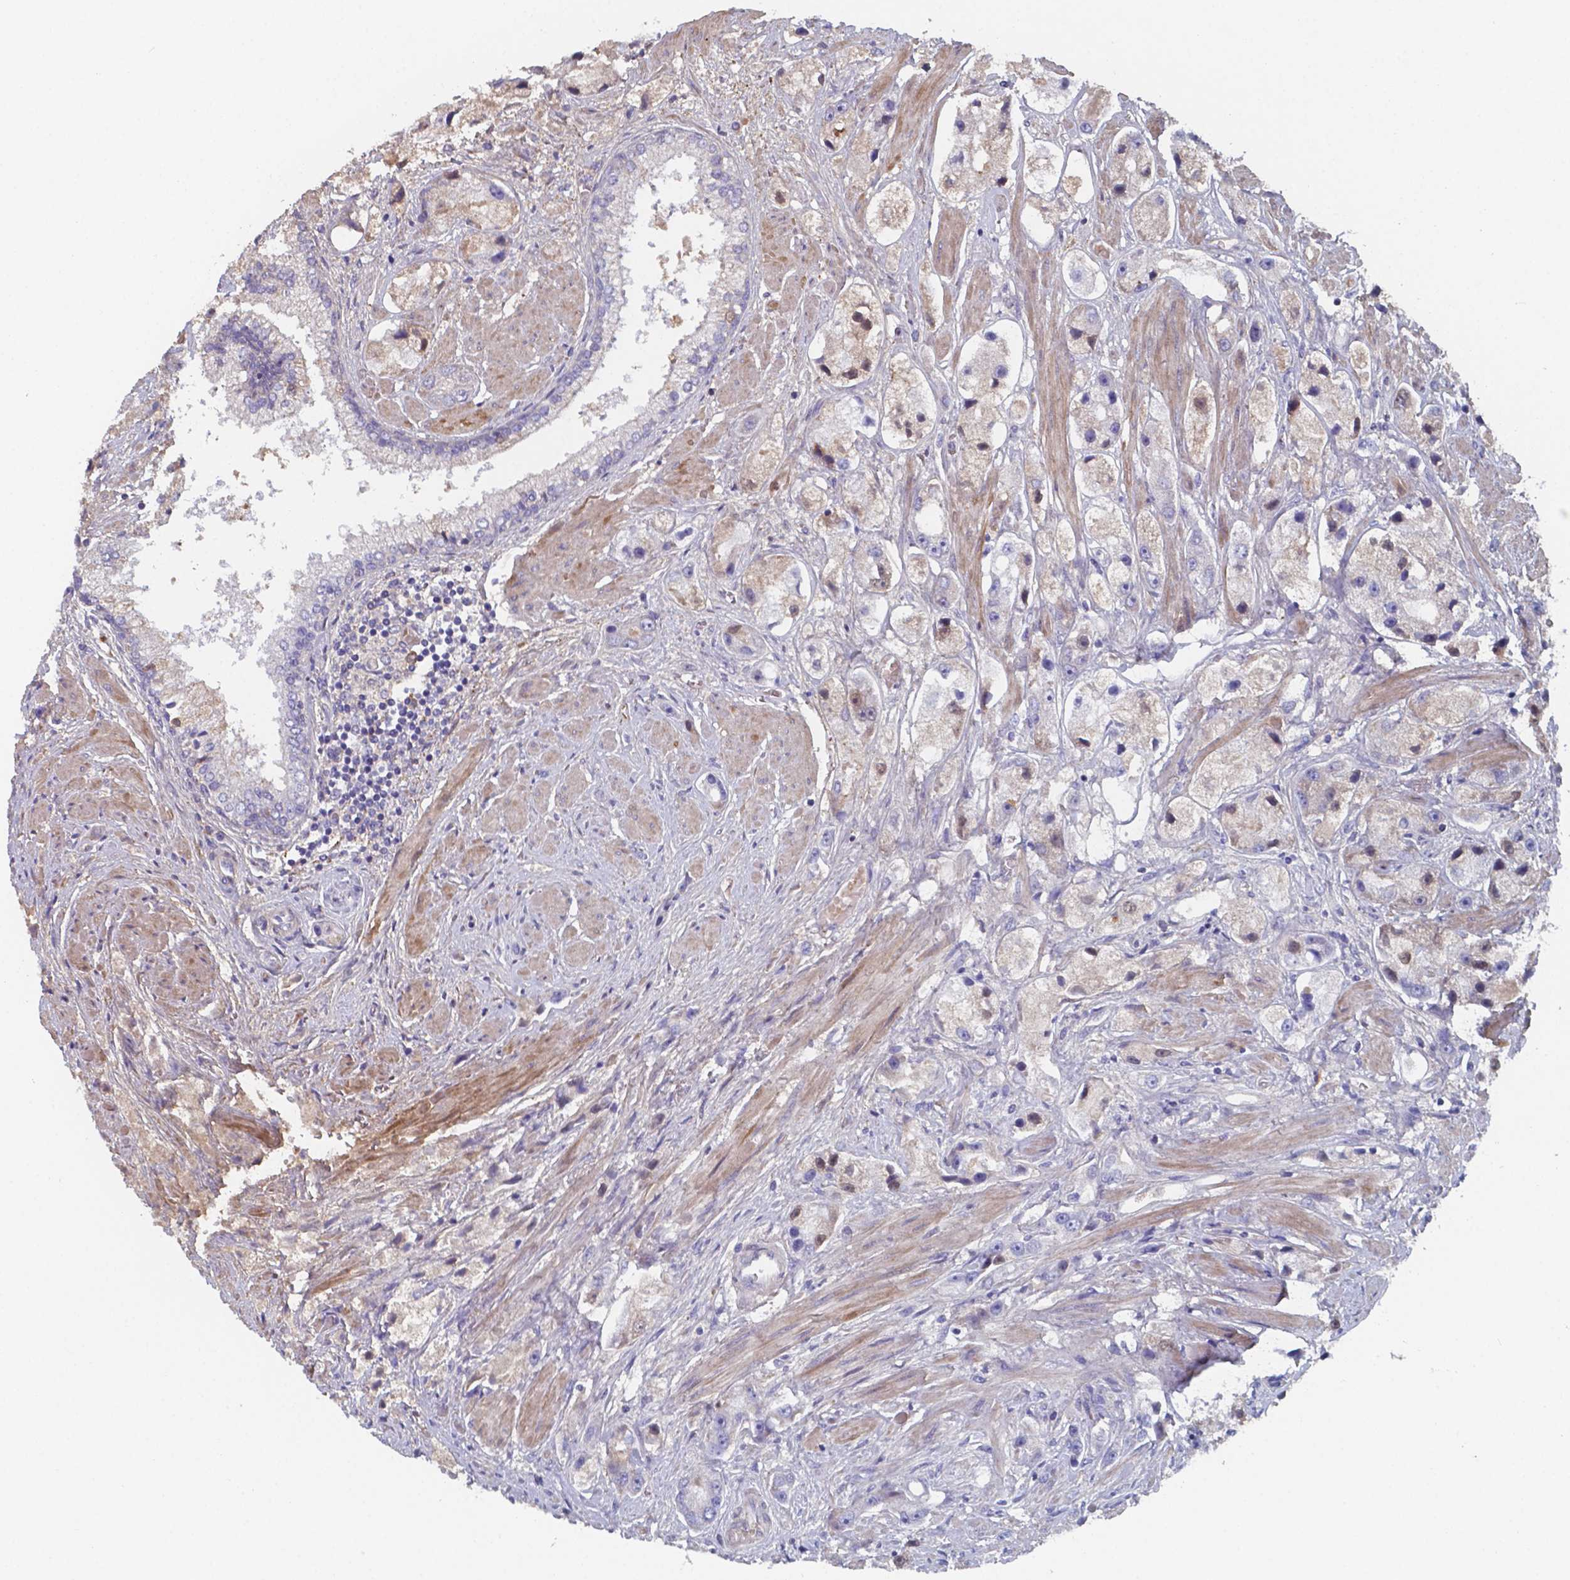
{"staining": {"intensity": "negative", "quantity": "none", "location": "none"}, "tissue": "prostate cancer", "cell_type": "Tumor cells", "image_type": "cancer", "snomed": [{"axis": "morphology", "description": "Adenocarcinoma, High grade"}, {"axis": "topography", "description": "Prostate"}], "caption": "A photomicrograph of prostate cancer (adenocarcinoma (high-grade)) stained for a protein displays no brown staining in tumor cells.", "gene": "BTBD17", "patient": {"sex": "male", "age": 67}}